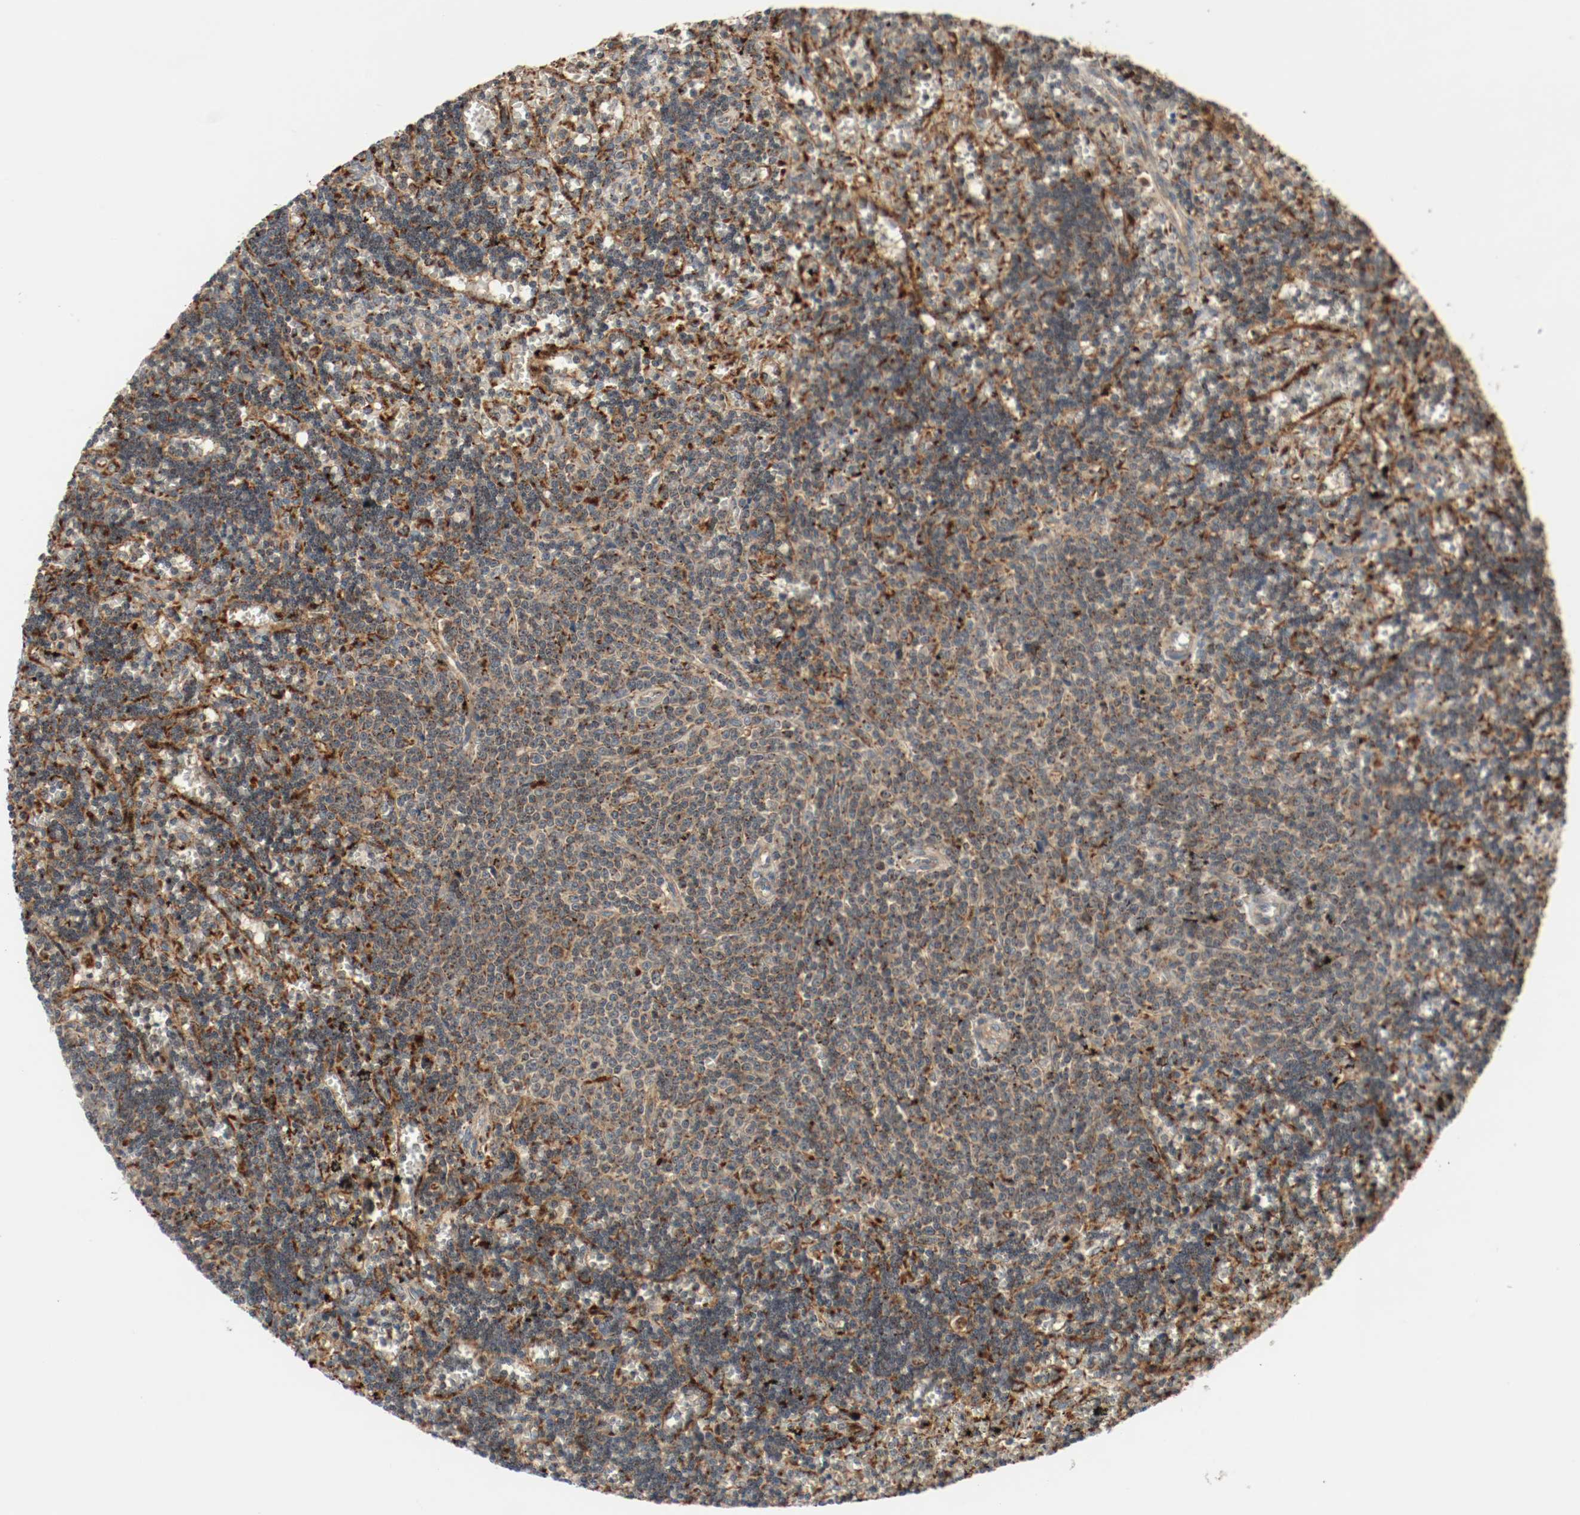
{"staining": {"intensity": "moderate", "quantity": ">75%", "location": "cytoplasmic/membranous"}, "tissue": "lymphoma", "cell_type": "Tumor cells", "image_type": "cancer", "snomed": [{"axis": "morphology", "description": "Malignant lymphoma, non-Hodgkin's type, Low grade"}, {"axis": "topography", "description": "Spleen"}], "caption": "Low-grade malignant lymphoma, non-Hodgkin's type was stained to show a protein in brown. There is medium levels of moderate cytoplasmic/membranous positivity in approximately >75% of tumor cells. The staining is performed using DAB (3,3'-diaminobenzidine) brown chromogen to label protein expression. The nuclei are counter-stained blue using hematoxylin.", "gene": "LAMP2", "patient": {"sex": "male", "age": 60}}